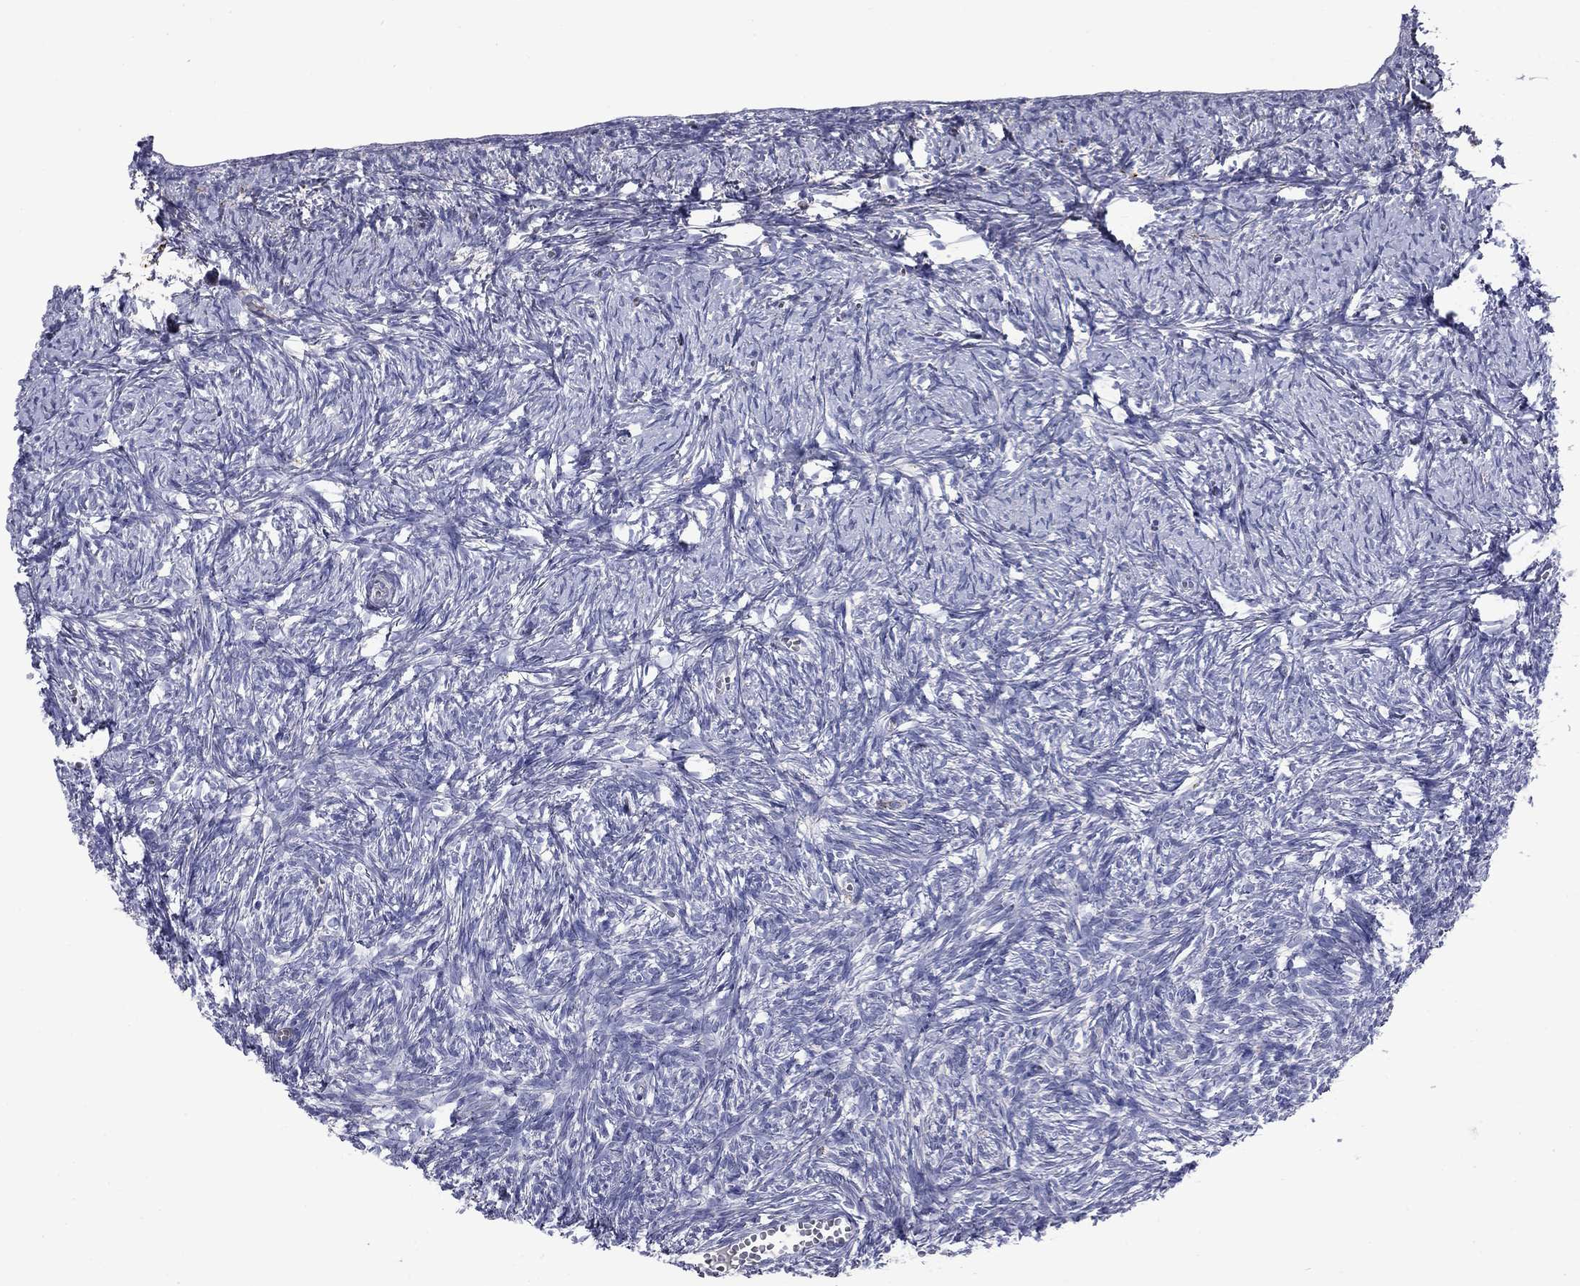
{"staining": {"intensity": "negative", "quantity": "none", "location": "none"}, "tissue": "ovary", "cell_type": "Ovarian stroma cells", "image_type": "normal", "snomed": [{"axis": "morphology", "description": "Normal tissue, NOS"}, {"axis": "topography", "description": "Ovary"}], "caption": "Immunohistochemistry of unremarkable ovary demonstrates no staining in ovarian stroma cells.", "gene": "NDUFA4L2", "patient": {"sex": "female", "age": 43}}